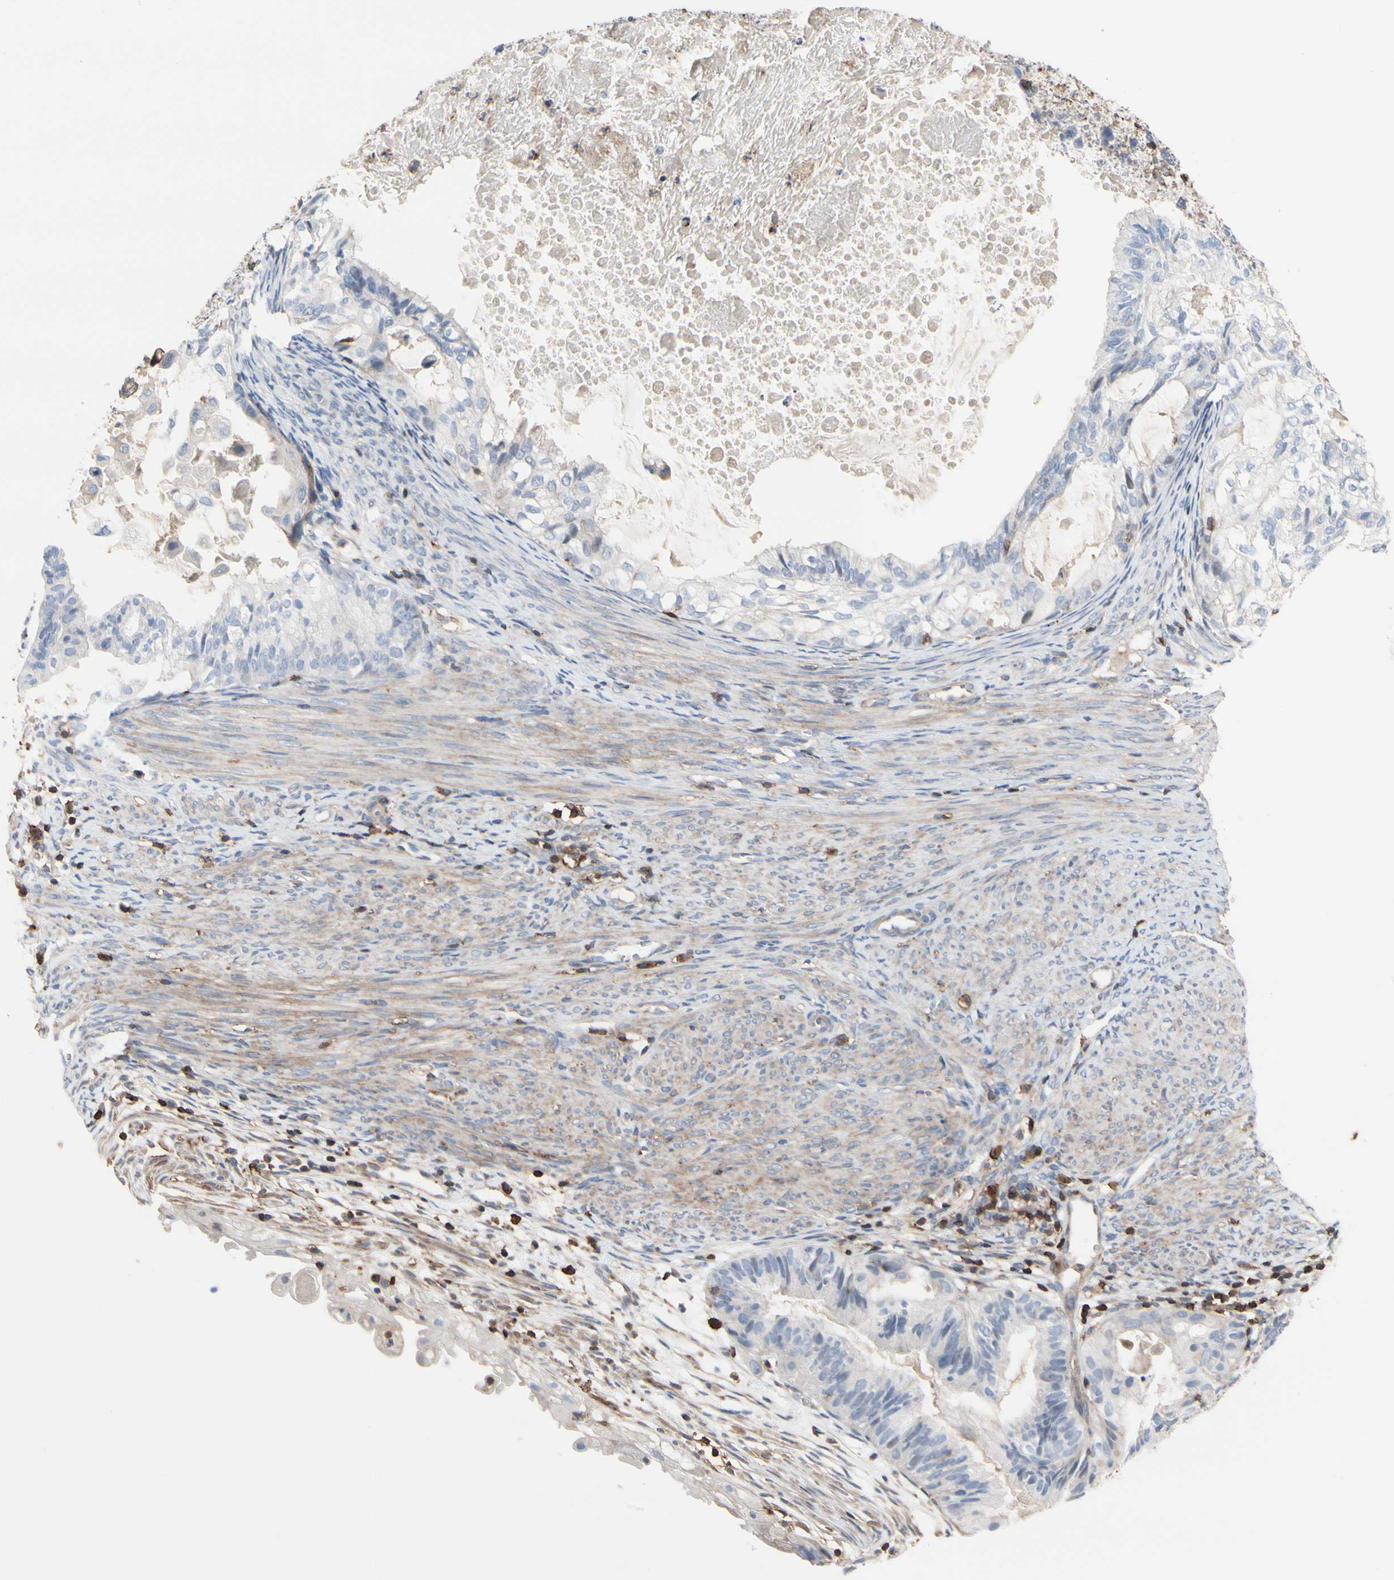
{"staining": {"intensity": "negative", "quantity": "none", "location": "none"}, "tissue": "cervical cancer", "cell_type": "Tumor cells", "image_type": "cancer", "snomed": [{"axis": "morphology", "description": "Normal tissue, NOS"}, {"axis": "morphology", "description": "Adenocarcinoma, NOS"}, {"axis": "topography", "description": "Cervix"}, {"axis": "topography", "description": "Endometrium"}], "caption": "High magnification brightfield microscopy of cervical cancer stained with DAB (3,3'-diaminobenzidine) (brown) and counterstained with hematoxylin (blue): tumor cells show no significant expression.", "gene": "ANXA6", "patient": {"sex": "female", "age": 86}}